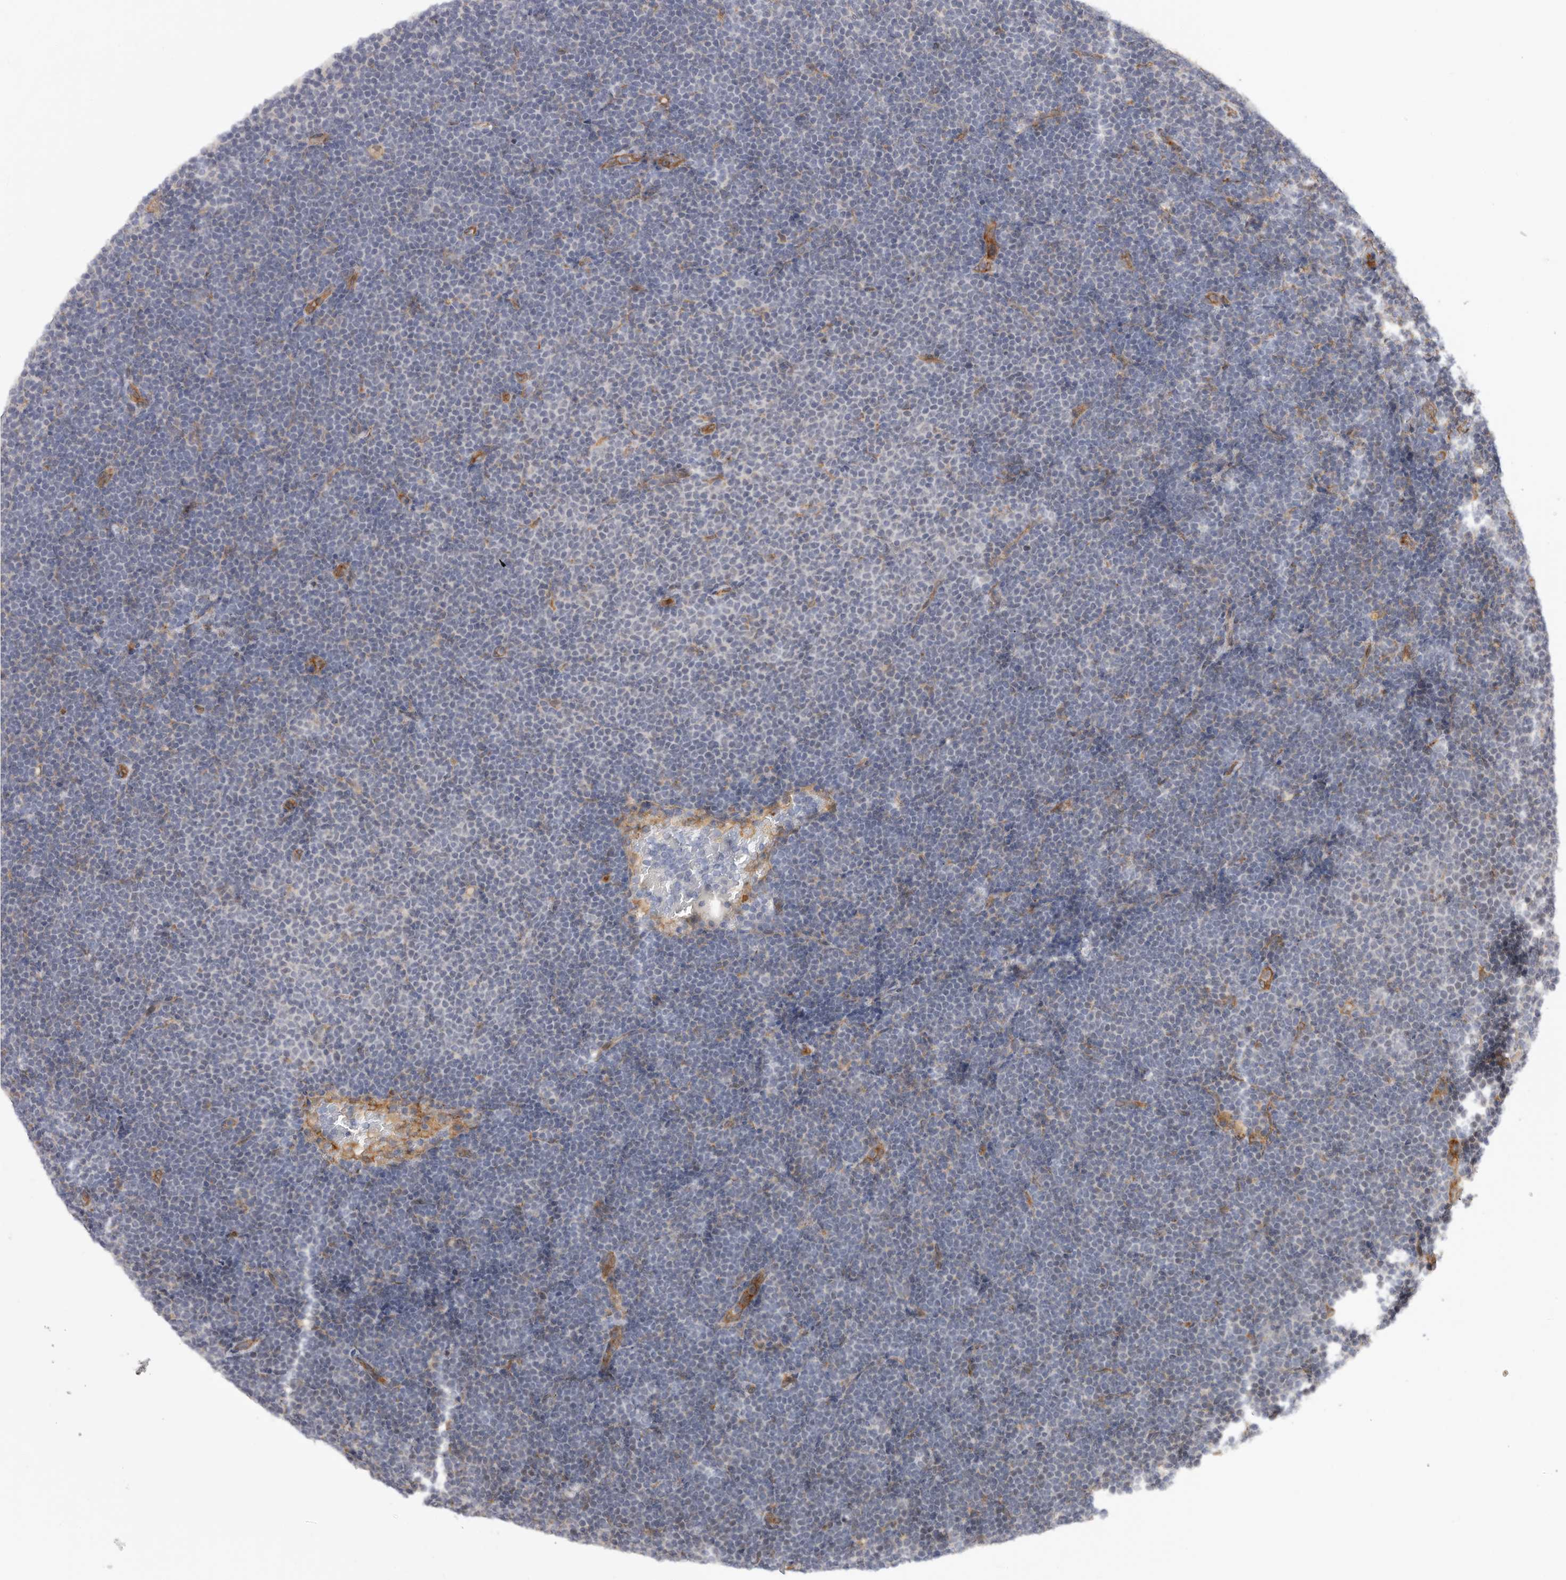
{"staining": {"intensity": "negative", "quantity": "none", "location": "none"}, "tissue": "lymphoma", "cell_type": "Tumor cells", "image_type": "cancer", "snomed": [{"axis": "morphology", "description": "Malignant lymphoma, non-Hodgkin's type, Low grade"}, {"axis": "topography", "description": "Lymph node"}], "caption": "The immunohistochemistry (IHC) histopathology image has no significant positivity in tumor cells of low-grade malignant lymphoma, non-Hodgkin's type tissue.", "gene": "CDC42BPB", "patient": {"sex": "female", "age": 53}}